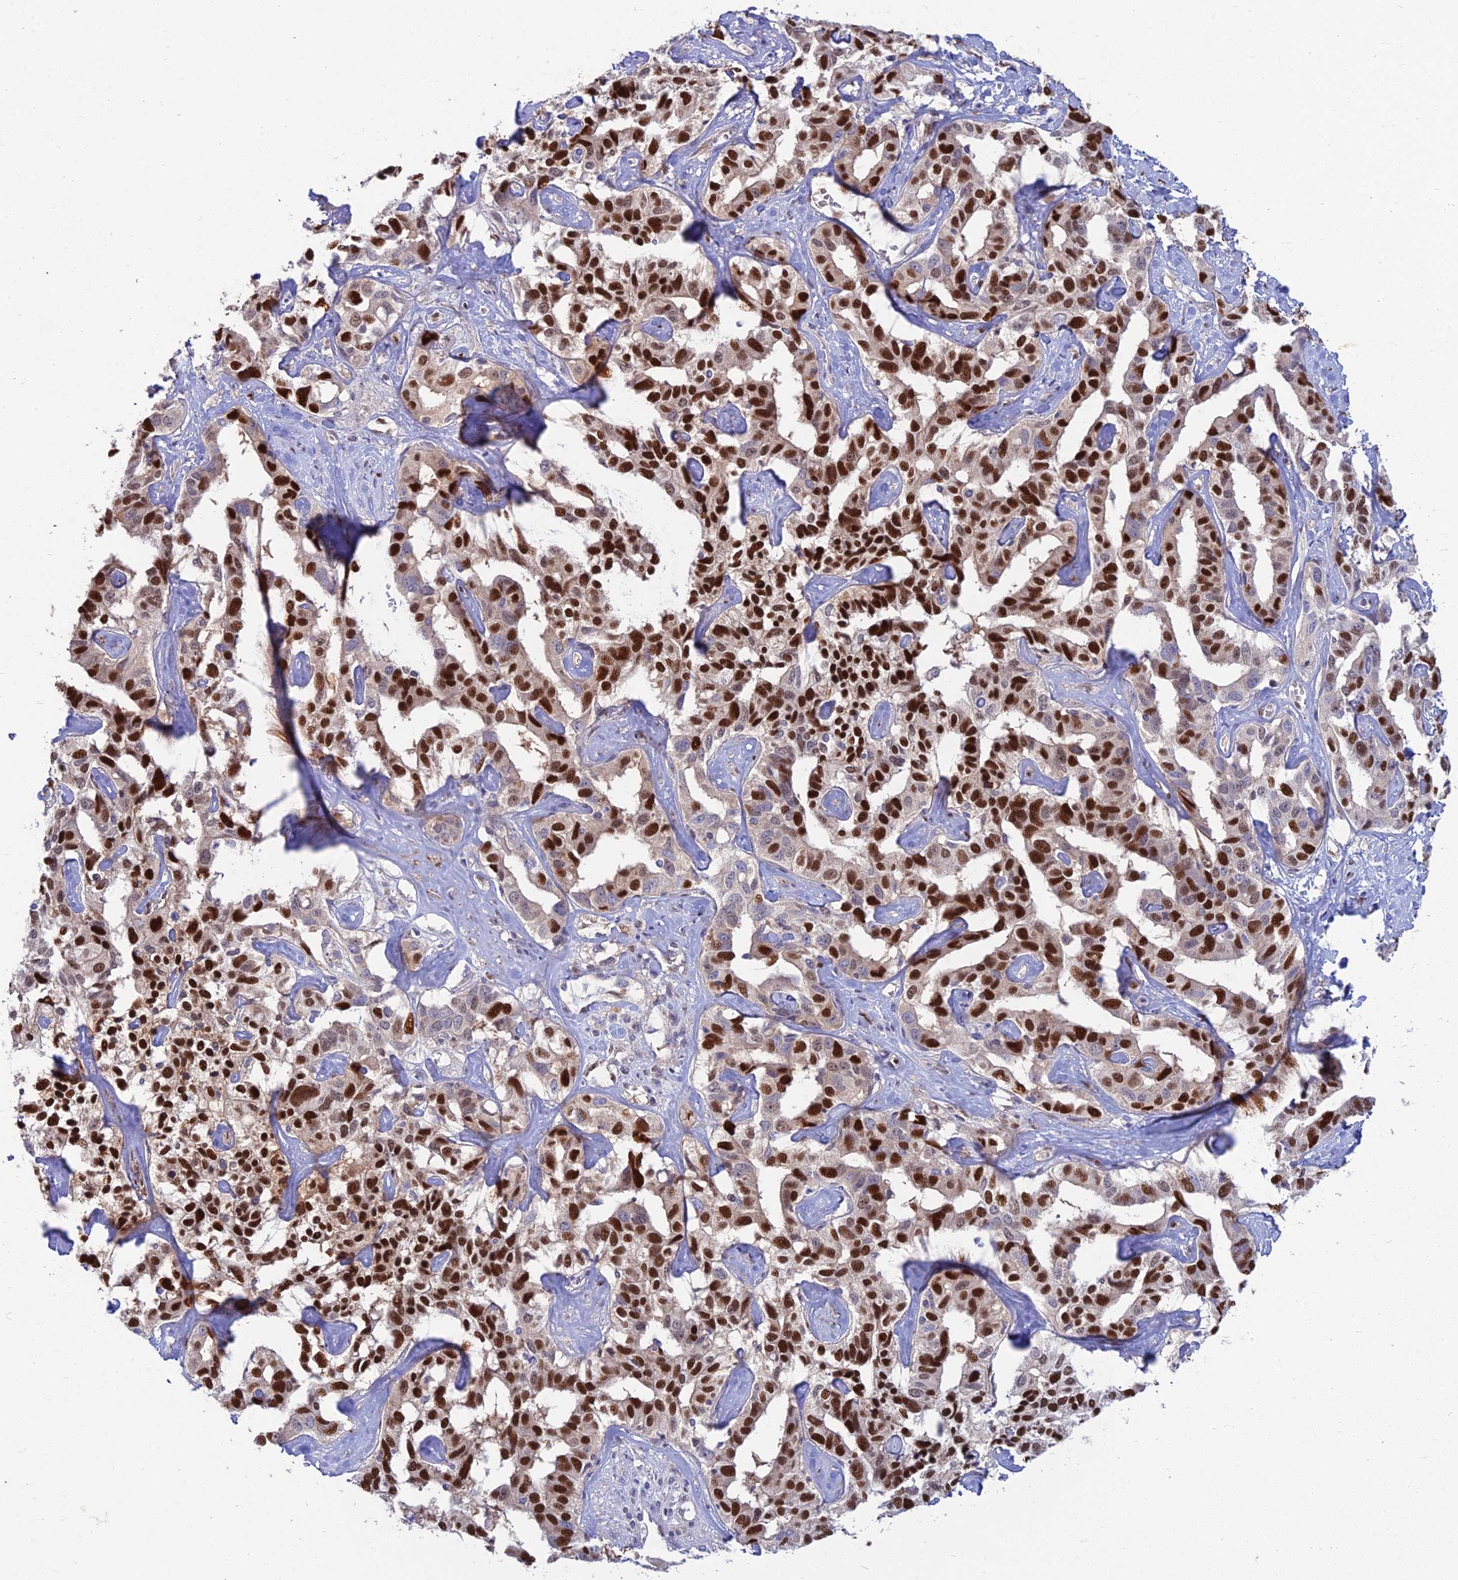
{"staining": {"intensity": "strong", "quantity": "25%-75%", "location": "nuclear"}, "tissue": "liver cancer", "cell_type": "Tumor cells", "image_type": "cancer", "snomed": [{"axis": "morphology", "description": "Cholangiocarcinoma"}, {"axis": "topography", "description": "Liver"}], "caption": "Immunohistochemistry photomicrograph of human cholangiocarcinoma (liver) stained for a protein (brown), which exhibits high levels of strong nuclear staining in about 25%-75% of tumor cells.", "gene": "DNPEP", "patient": {"sex": "male", "age": 59}}